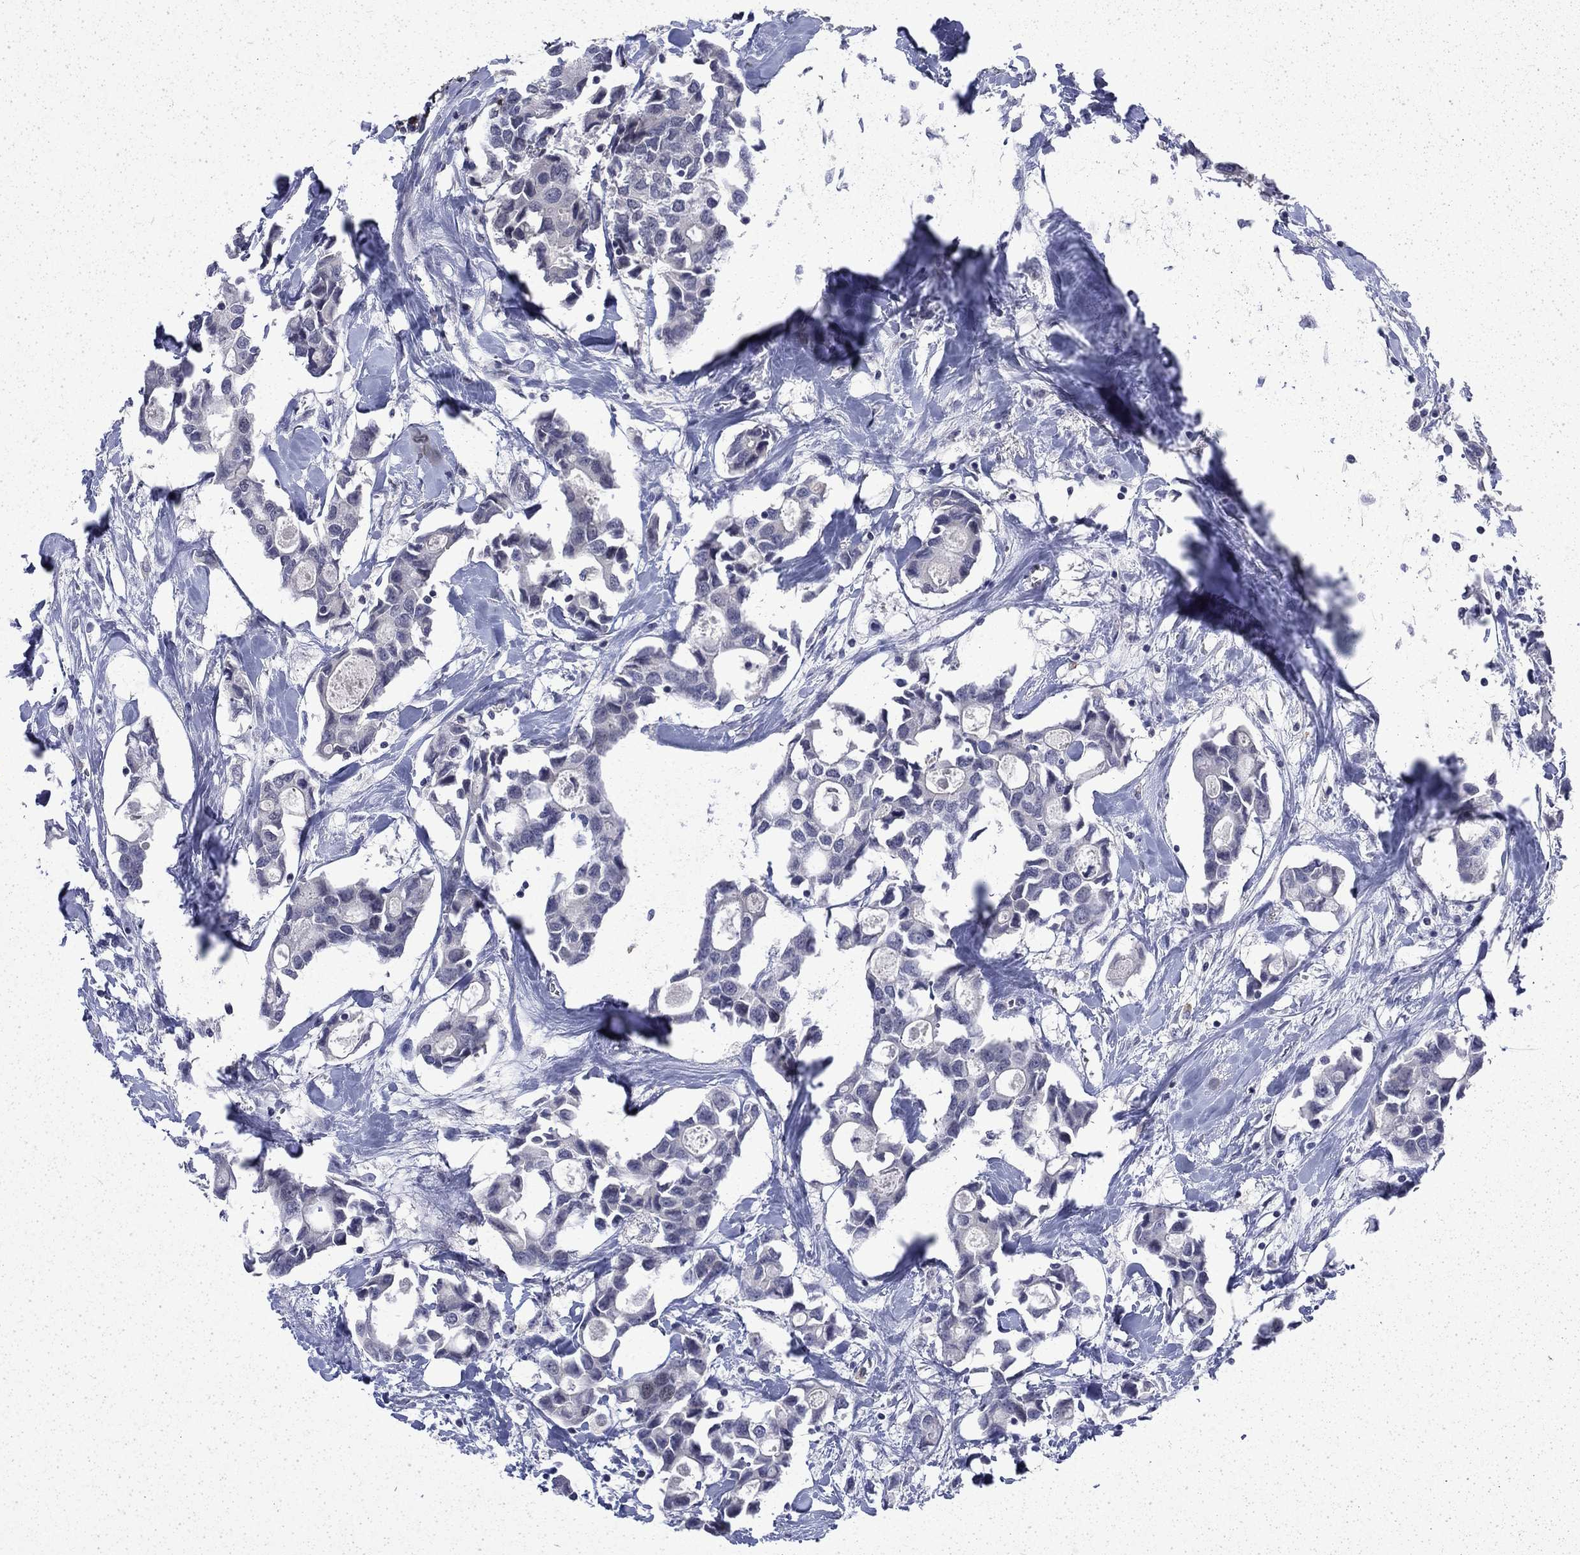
{"staining": {"intensity": "negative", "quantity": "none", "location": "none"}, "tissue": "breast cancer", "cell_type": "Tumor cells", "image_type": "cancer", "snomed": [{"axis": "morphology", "description": "Duct carcinoma"}, {"axis": "topography", "description": "Breast"}], "caption": "Immunohistochemistry histopathology image of human breast intraductal carcinoma stained for a protein (brown), which shows no staining in tumor cells.", "gene": "CHAT", "patient": {"sex": "female", "age": 83}}